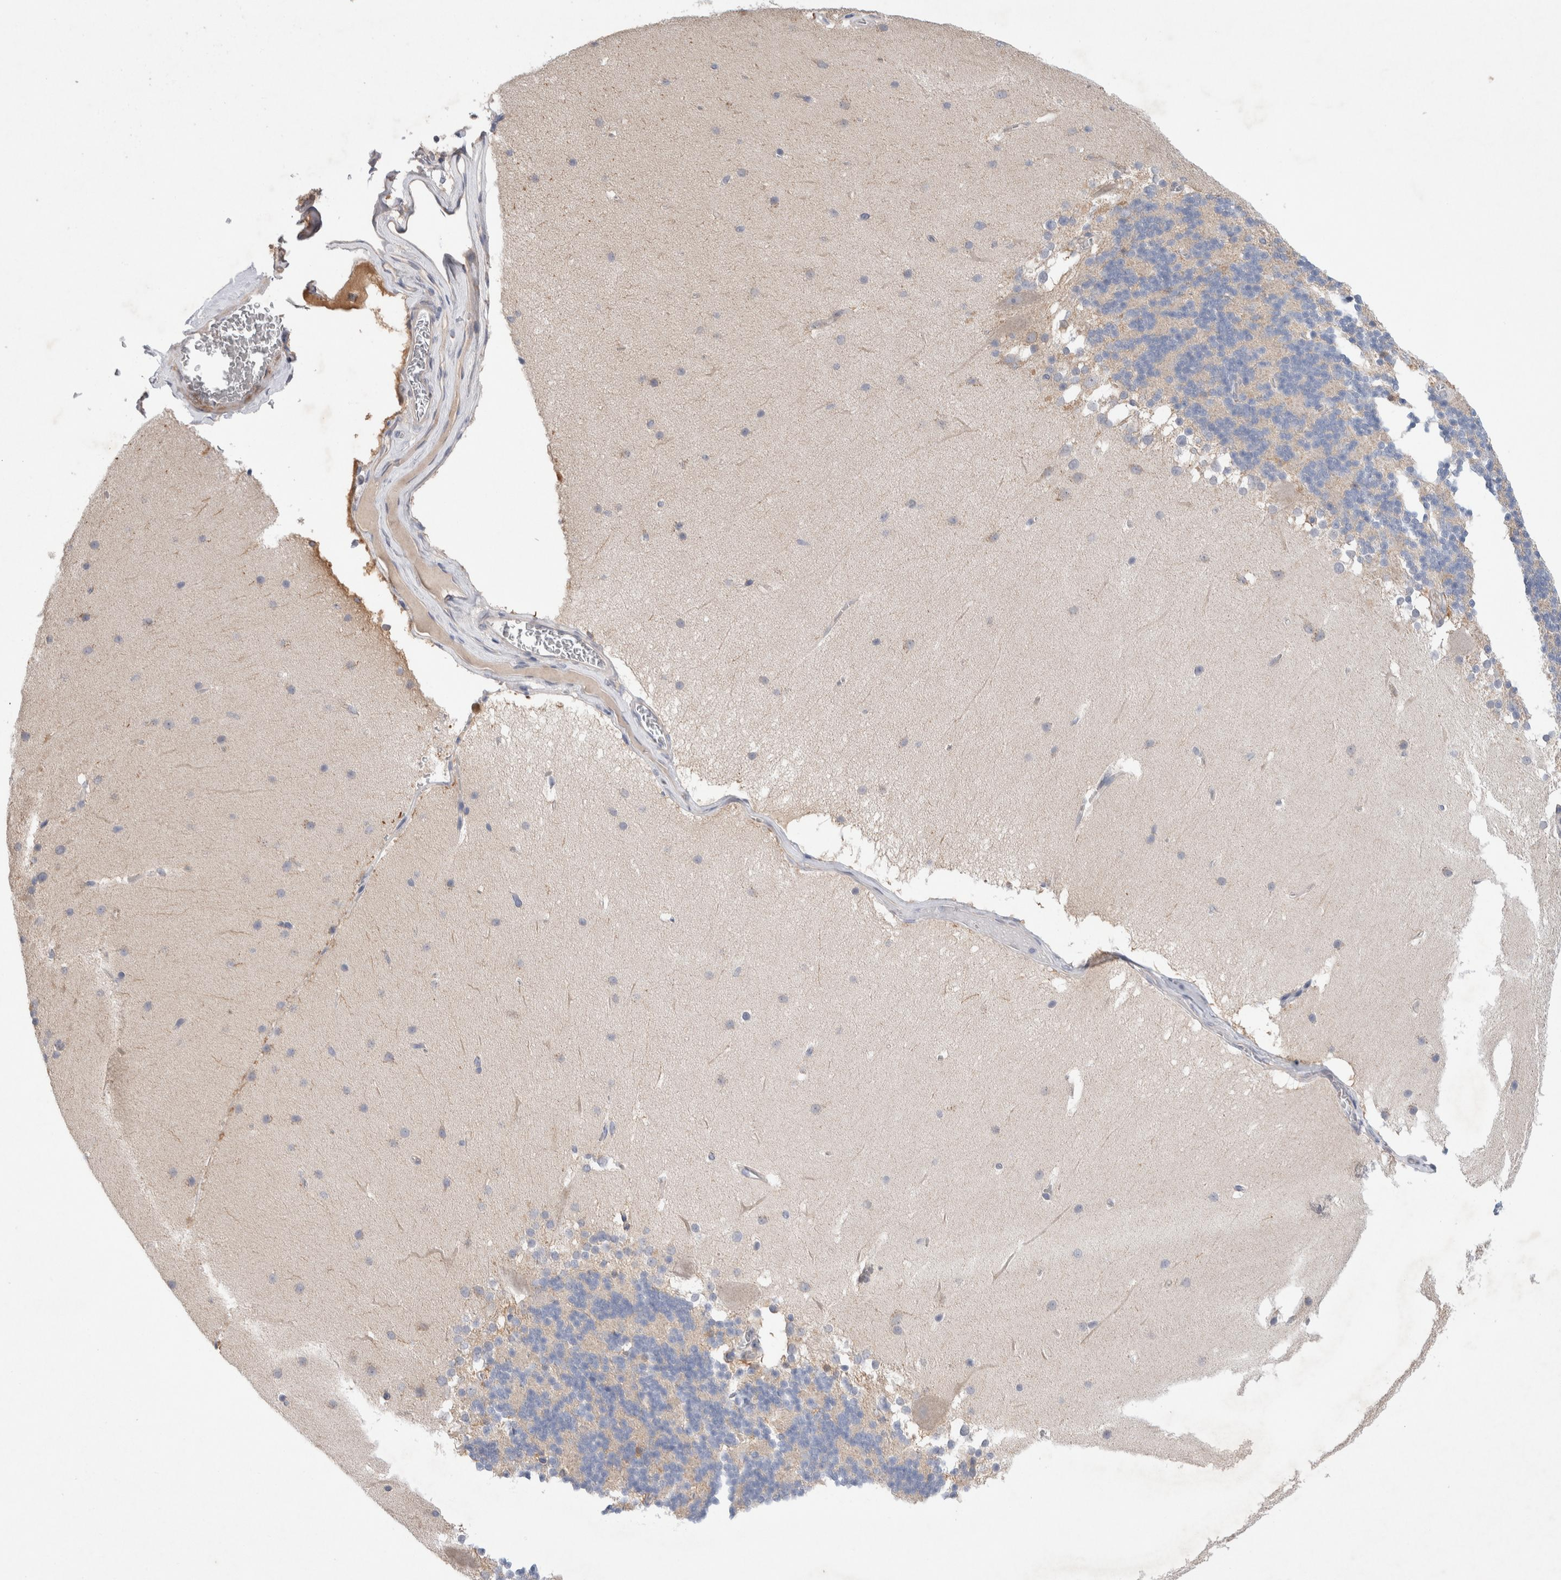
{"staining": {"intensity": "weak", "quantity": "25%-75%", "location": "cytoplasmic/membranous"}, "tissue": "cerebellum", "cell_type": "Cells in granular layer", "image_type": "normal", "snomed": [{"axis": "morphology", "description": "Normal tissue, NOS"}, {"axis": "topography", "description": "Cerebellum"}], "caption": "A brown stain labels weak cytoplasmic/membranous positivity of a protein in cells in granular layer of benign cerebellum.", "gene": "IFT74", "patient": {"sex": "female", "age": 19}}